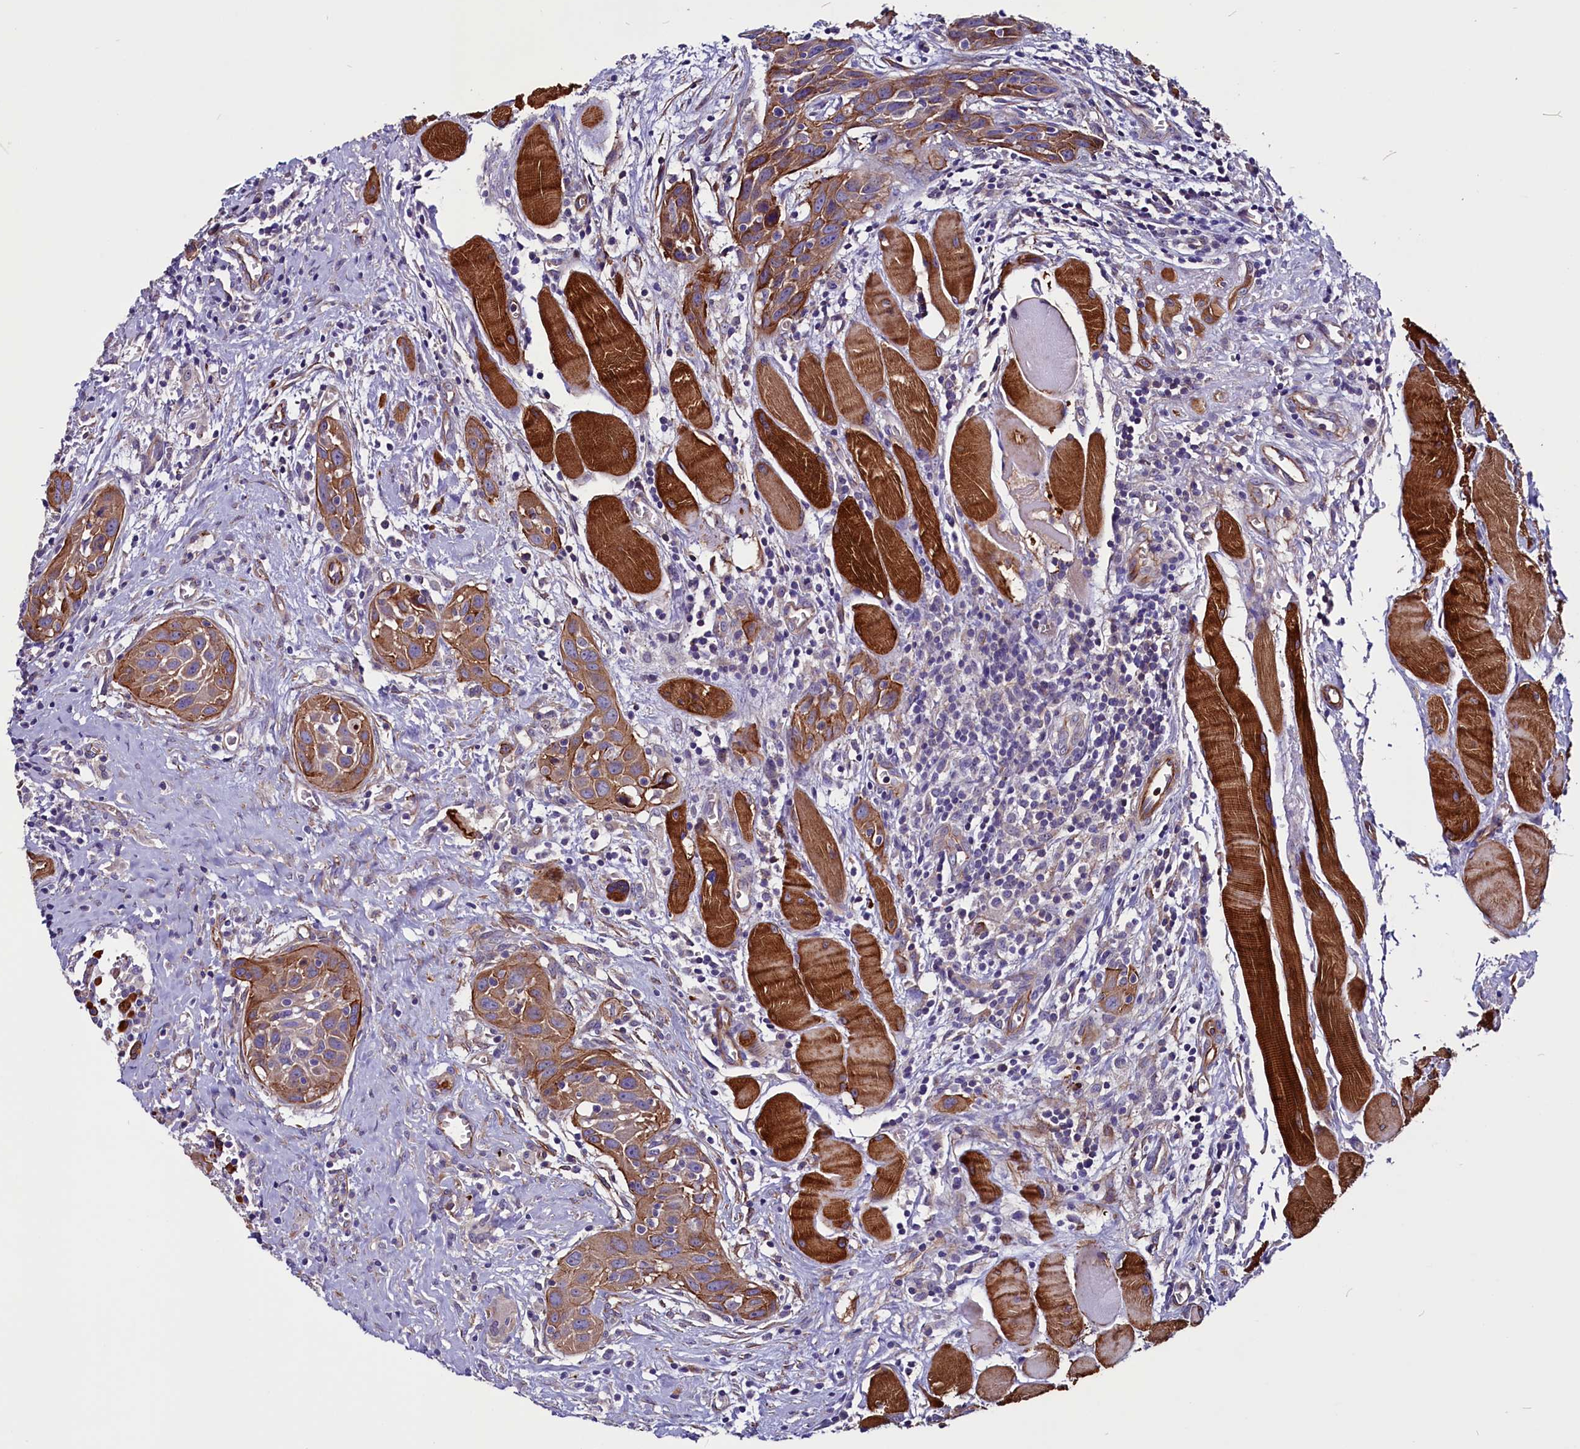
{"staining": {"intensity": "moderate", "quantity": ">75%", "location": "cytoplasmic/membranous"}, "tissue": "head and neck cancer", "cell_type": "Tumor cells", "image_type": "cancer", "snomed": [{"axis": "morphology", "description": "Squamous cell carcinoma, NOS"}, {"axis": "topography", "description": "Oral tissue"}, {"axis": "topography", "description": "Head-Neck"}], "caption": "Brown immunohistochemical staining in head and neck squamous cell carcinoma exhibits moderate cytoplasmic/membranous expression in about >75% of tumor cells. The protein of interest is stained brown, and the nuclei are stained in blue (DAB IHC with brightfield microscopy, high magnification).", "gene": "ZNF749", "patient": {"sex": "female", "age": 50}}